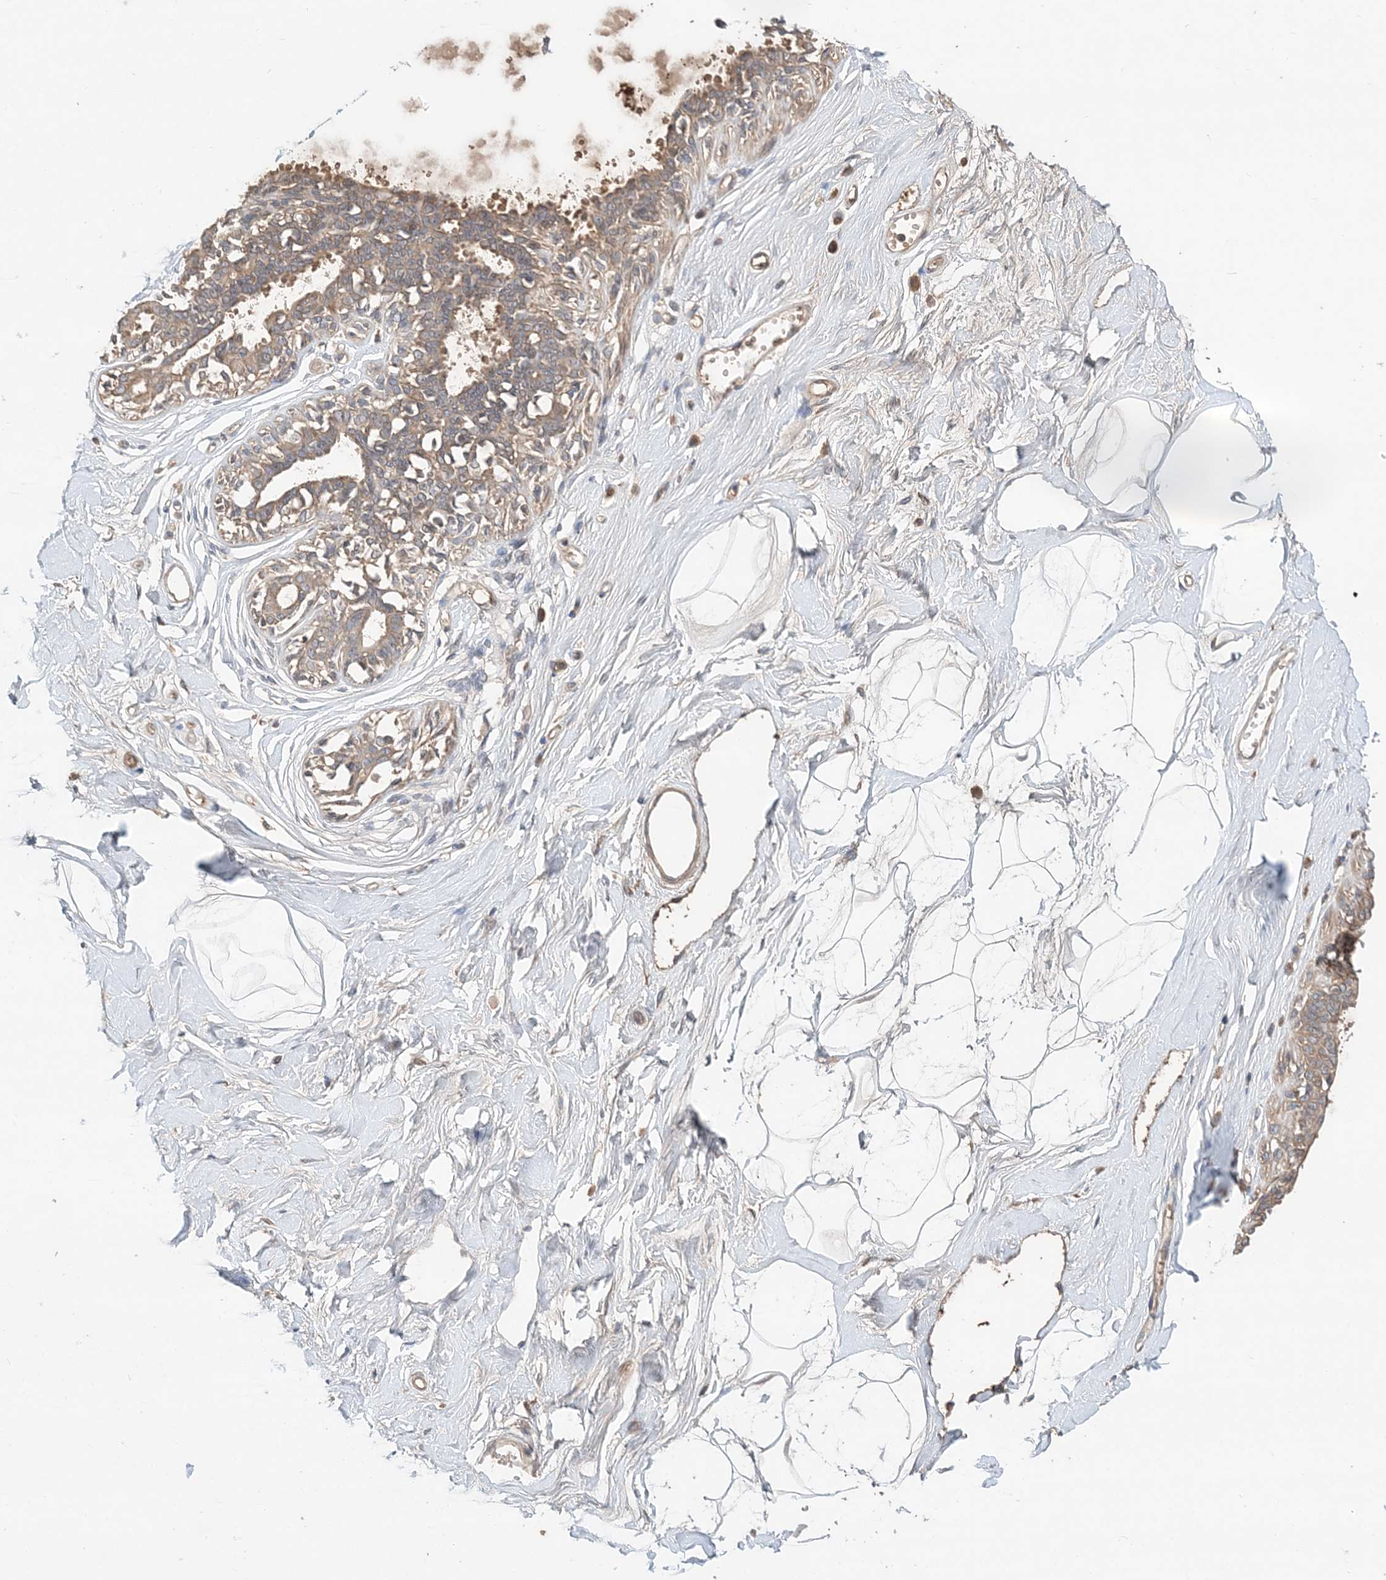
{"staining": {"intensity": "negative", "quantity": "none", "location": "none"}, "tissue": "breast", "cell_type": "Adipocytes", "image_type": "normal", "snomed": [{"axis": "morphology", "description": "Normal tissue, NOS"}, {"axis": "topography", "description": "Breast"}], "caption": "The image shows no staining of adipocytes in benign breast.", "gene": "SYCP3", "patient": {"sex": "female", "age": 45}}